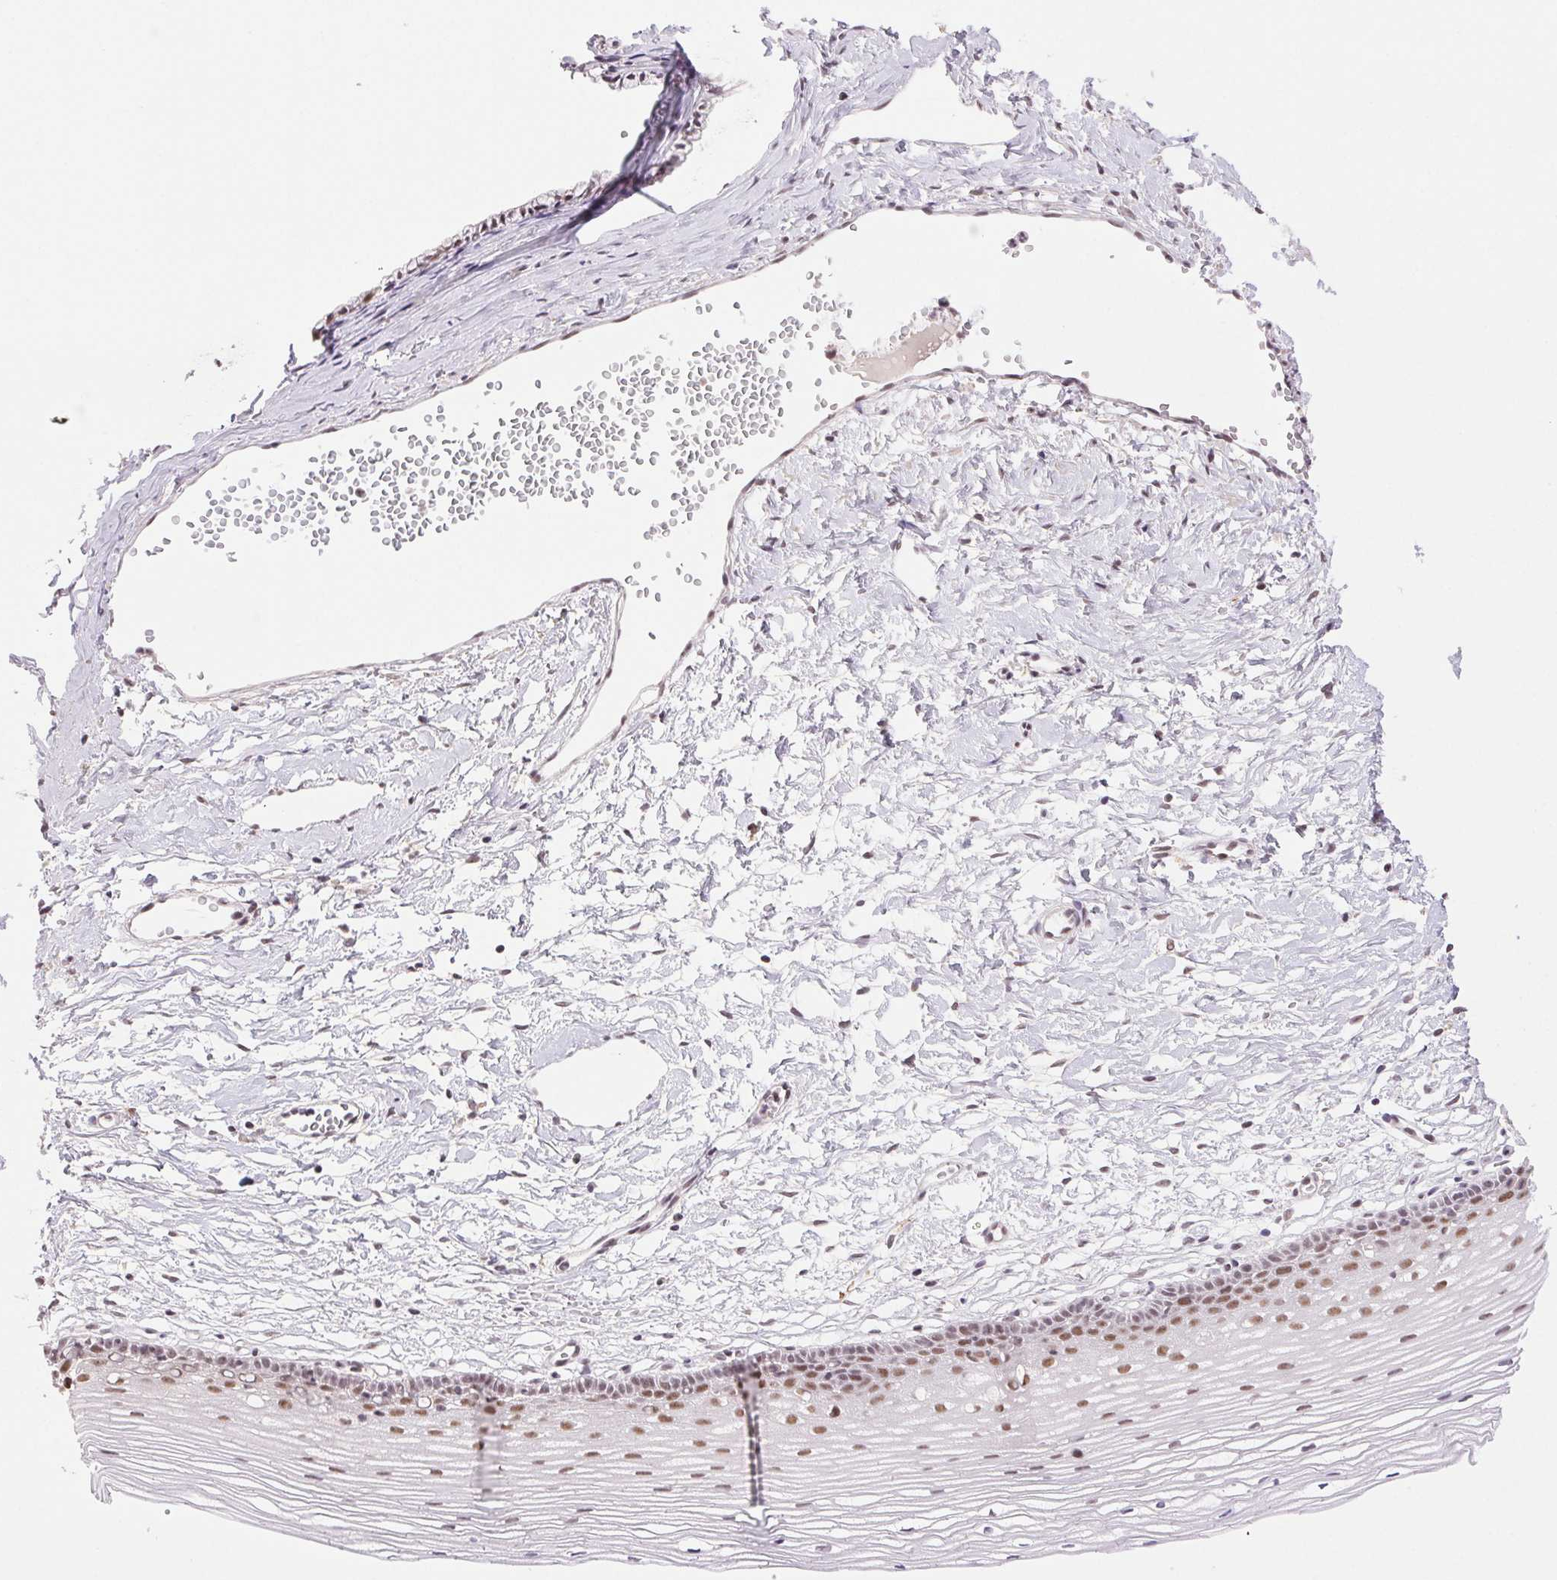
{"staining": {"intensity": "moderate", "quantity": ">75%", "location": "nuclear"}, "tissue": "cervix", "cell_type": "Squamous epithelial cells", "image_type": "normal", "snomed": [{"axis": "morphology", "description": "Normal tissue, NOS"}, {"axis": "topography", "description": "Cervix"}], "caption": "Protein expression analysis of unremarkable cervix reveals moderate nuclear expression in about >75% of squamous epithelial cells. (brown staining indicates protein expression, while blue staining denotes nuclei).", "gene": "PRPF18", "patient": {"sex": "female", "age": 40}}